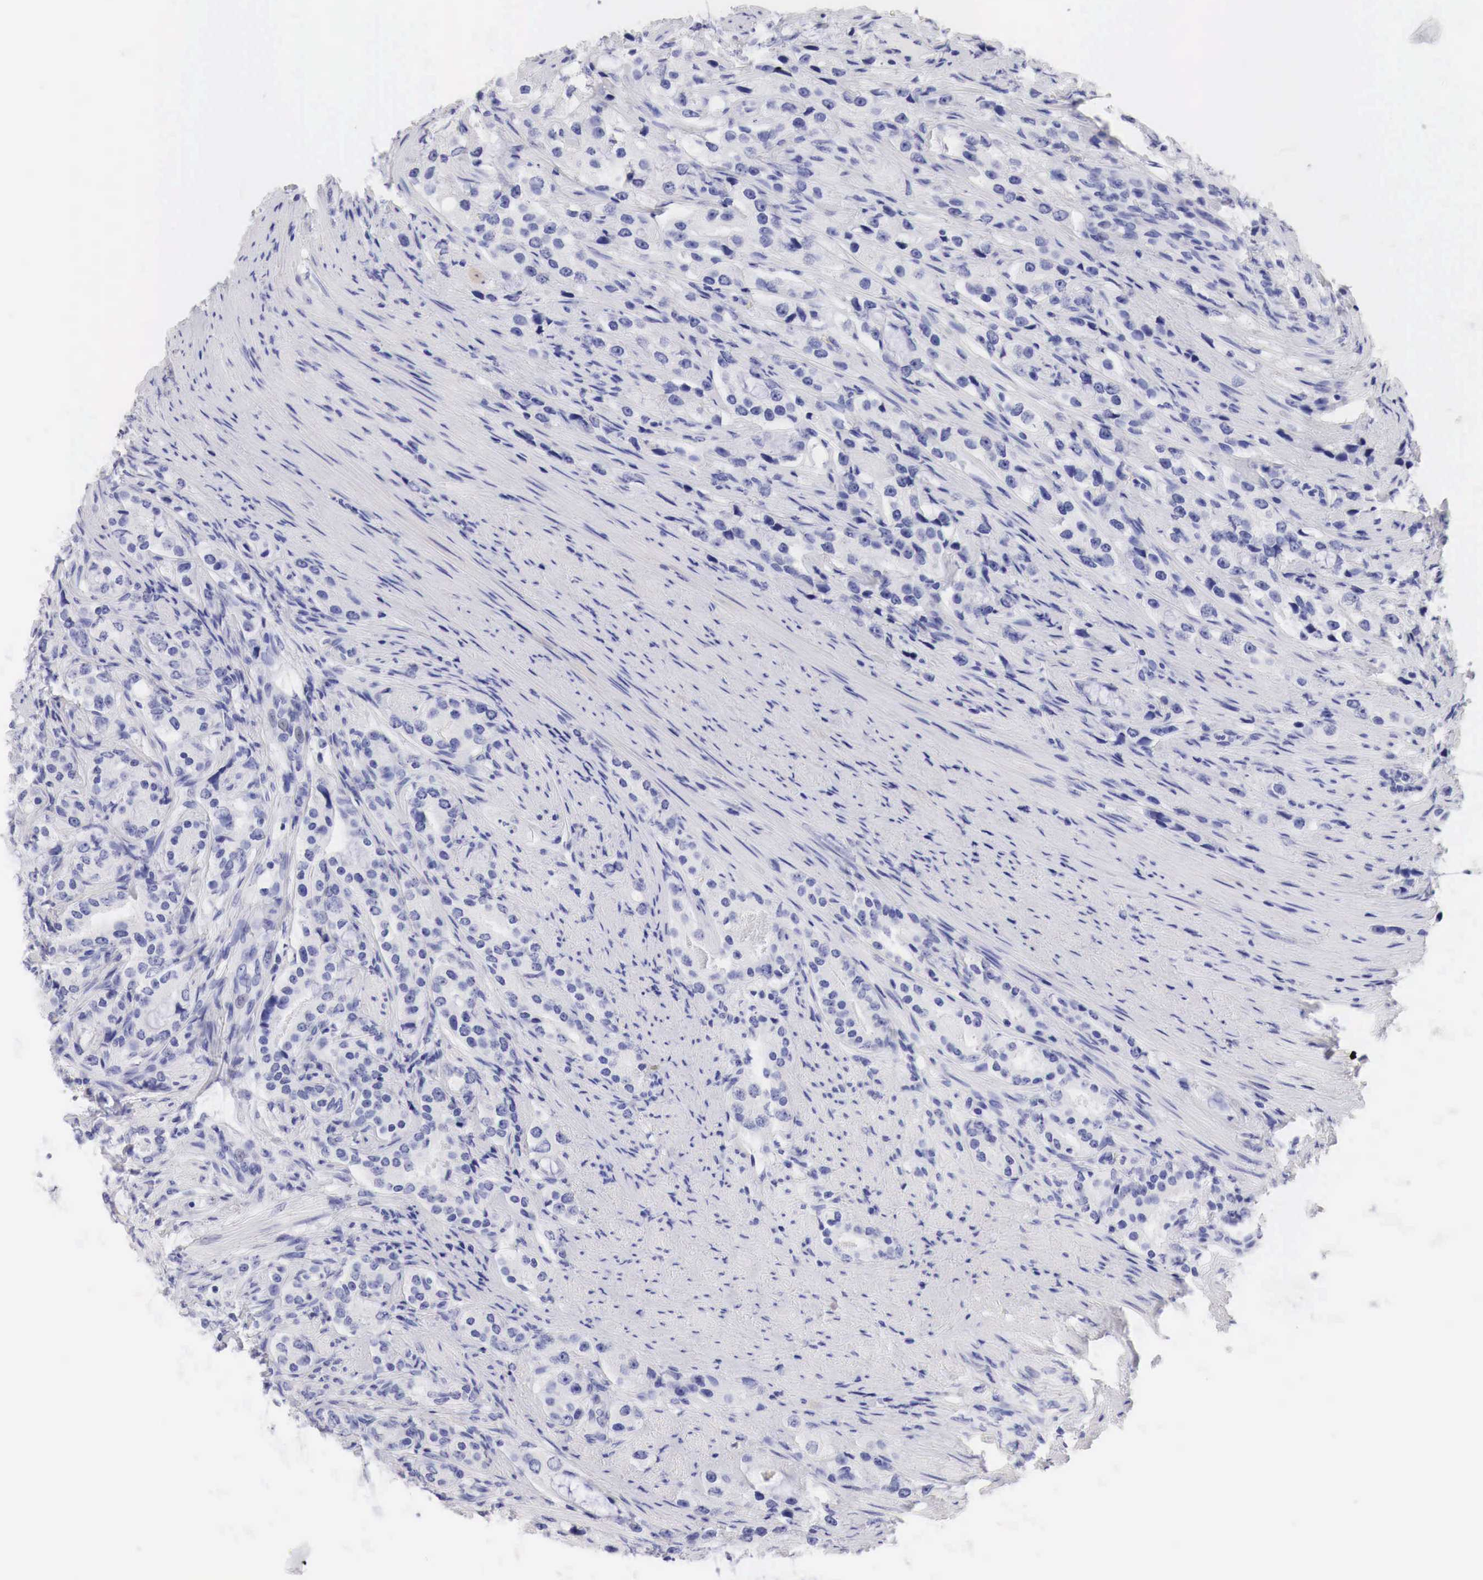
{"staining": {"intensity": "negative", "quantity": "none", "location": "none"}, "tissue": "prostate cancer", "cell_type": "Tumor cells", "image_type": "cancer", "snomed": [{"axis": "morphology", "description": "Adenocarcinoma, Medium grade"}, {"axis": "topography", "description": "Prostate"}], "caption": "DAB immunohistochemical staining of human prostate adenocarcinoma (medium-grade) exhibits no significant expression in tumor cells.", "gene": "TYR", "patient": {"sex": "male", "age": 72}}